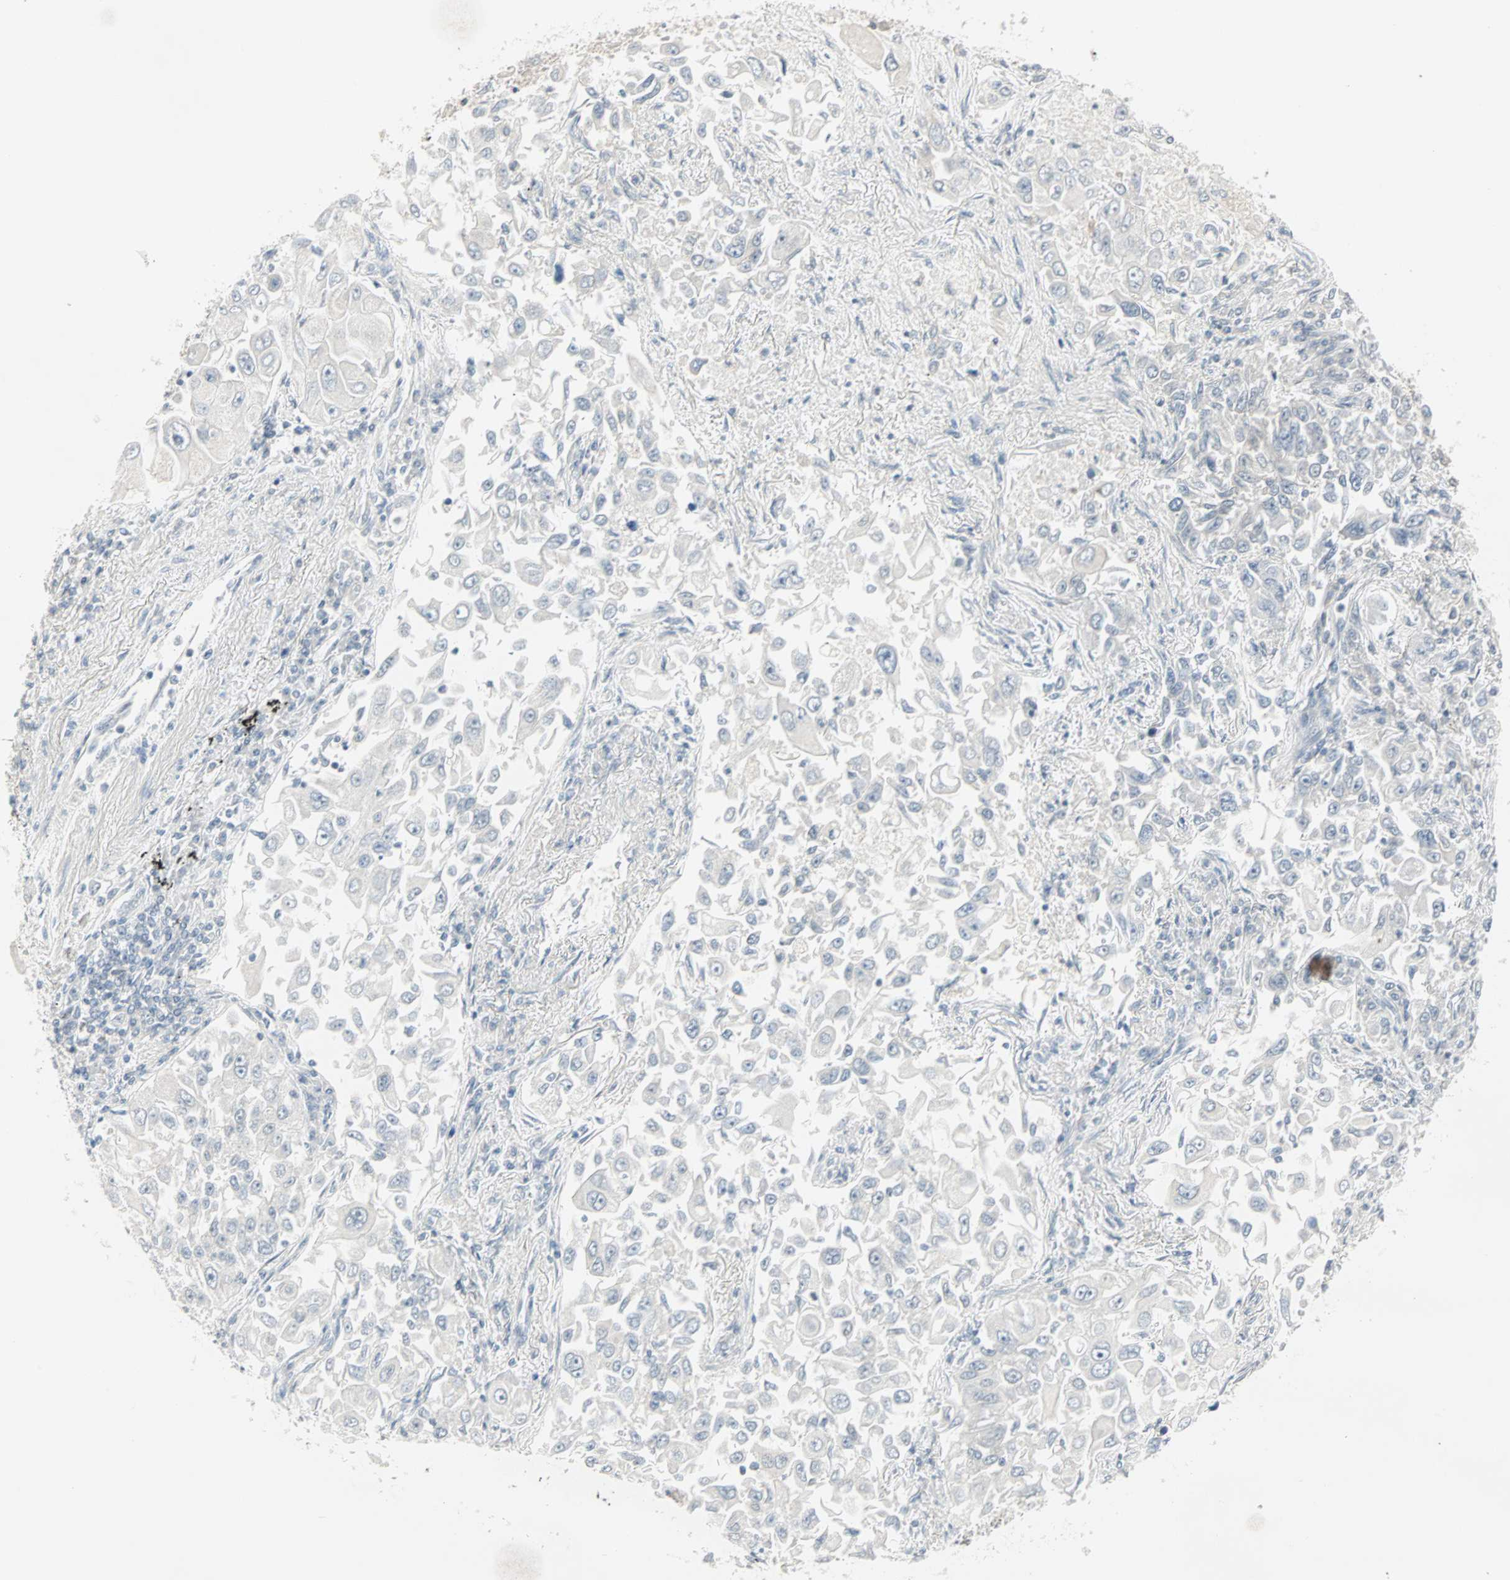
{"staining": {"intensity": "negative", "quantity": "none", "location": "none"}, "tissue": "lung cancer", "cell_type": "Tumor cells", "image_type": "cancer", "snomed": [{"axis": "morphology", "description": "Adenocarcinoma, NOS"}, {"axis": "topography", "description": "Lung"}], "caption": "Immunohistochemistry micrograph of neoplastic tissue: lung cancer stained with DAB (3,3'-diaminobenzidine) exhibits no significant protein positivity in tumor cells.", "gene": "PTPA", "patient": {"sex": "male", "age": 84}}